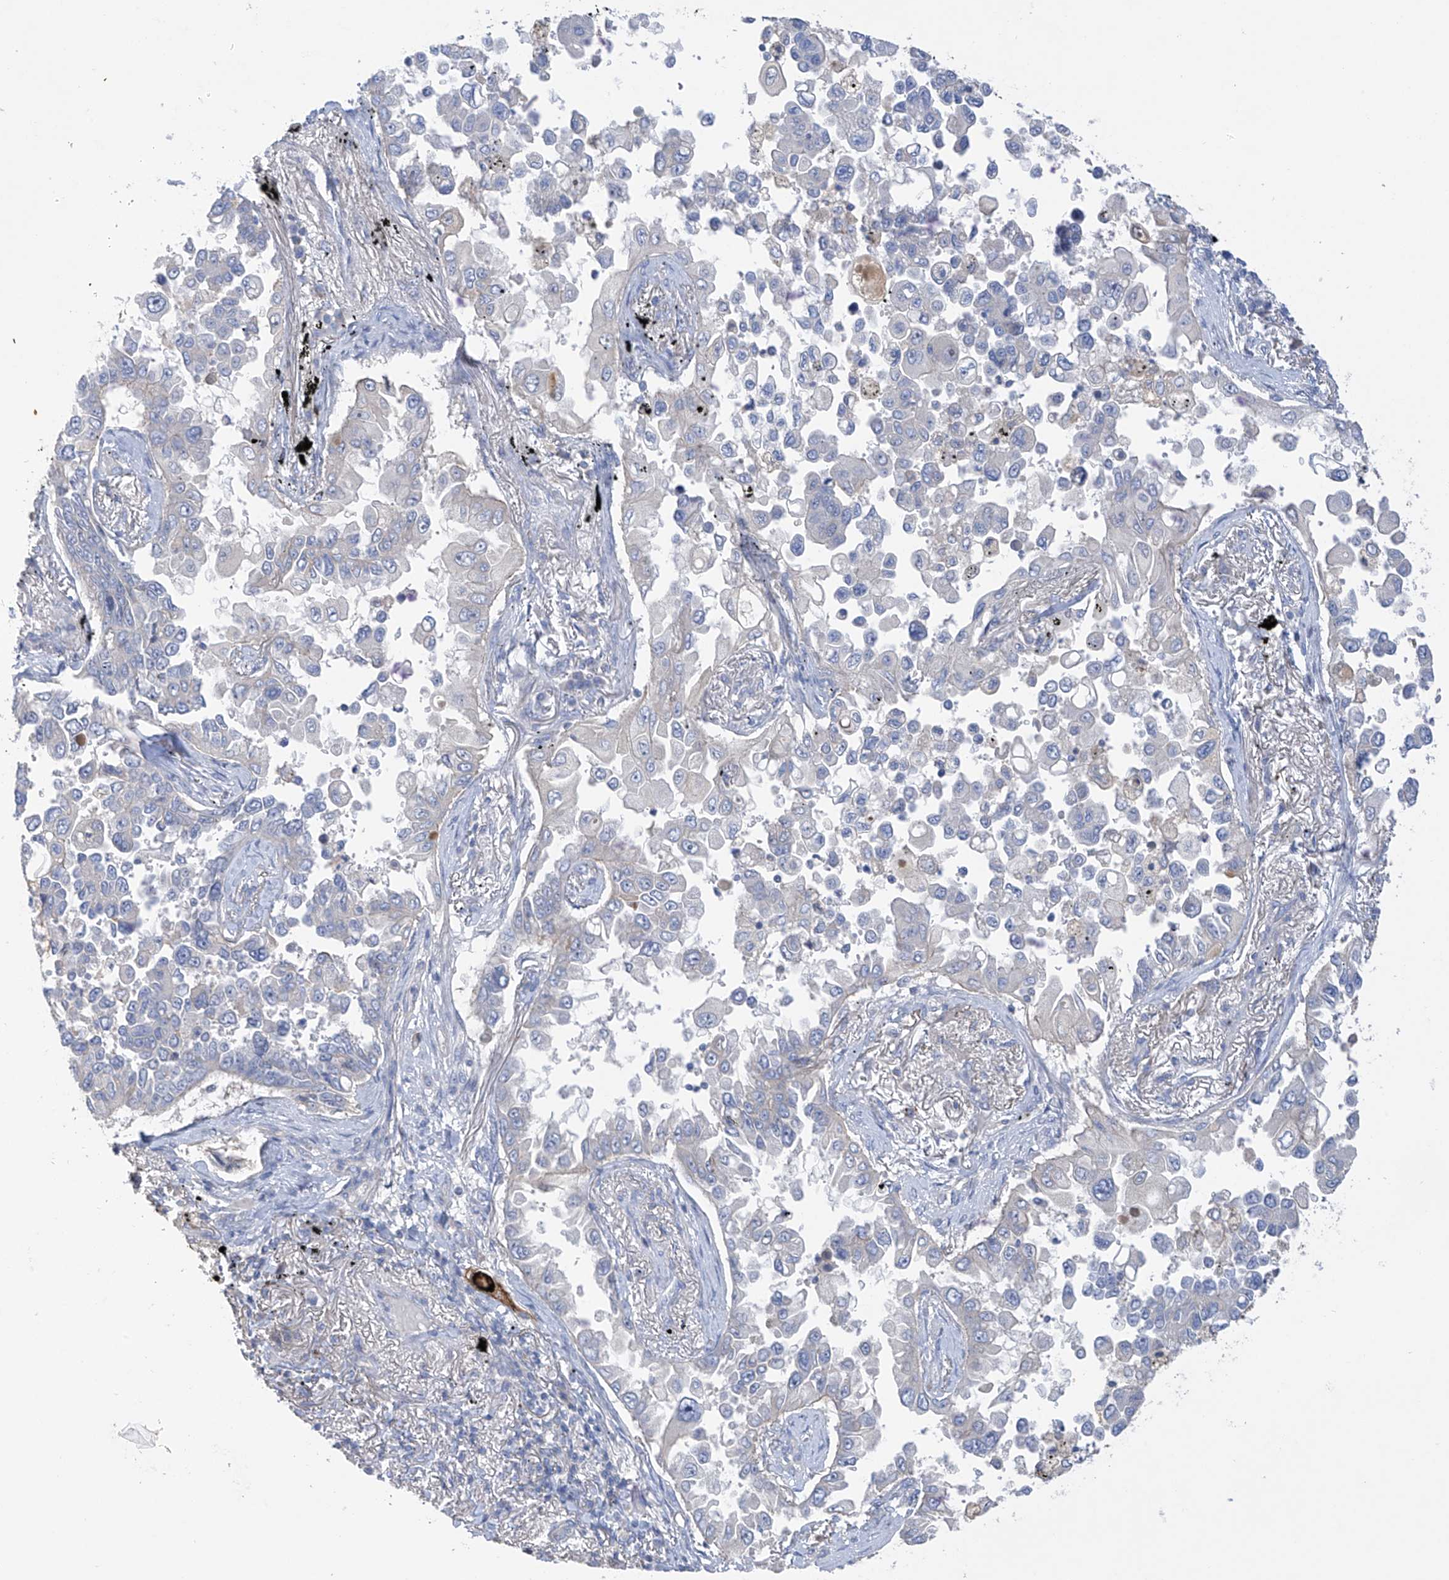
{"staining": {"intensity": "negative", "quantity": "none", "location": "none"}, "tissue": "lung cancer", "cell_type": "Tumor cells", "image_type": "cancer", "snomed": [{"axis": "morphology", "description": "Adenocarcinoma, NOS"}, {"axis": "topography", "description": "Lung"}], "caption": "This is a histopathology image of IHC staining of lung cancer (adenocarcinoma), which shows no expression in tumor cells.", "gene": "PRSS12", "patient": {"sex": "female", "age": 67}}